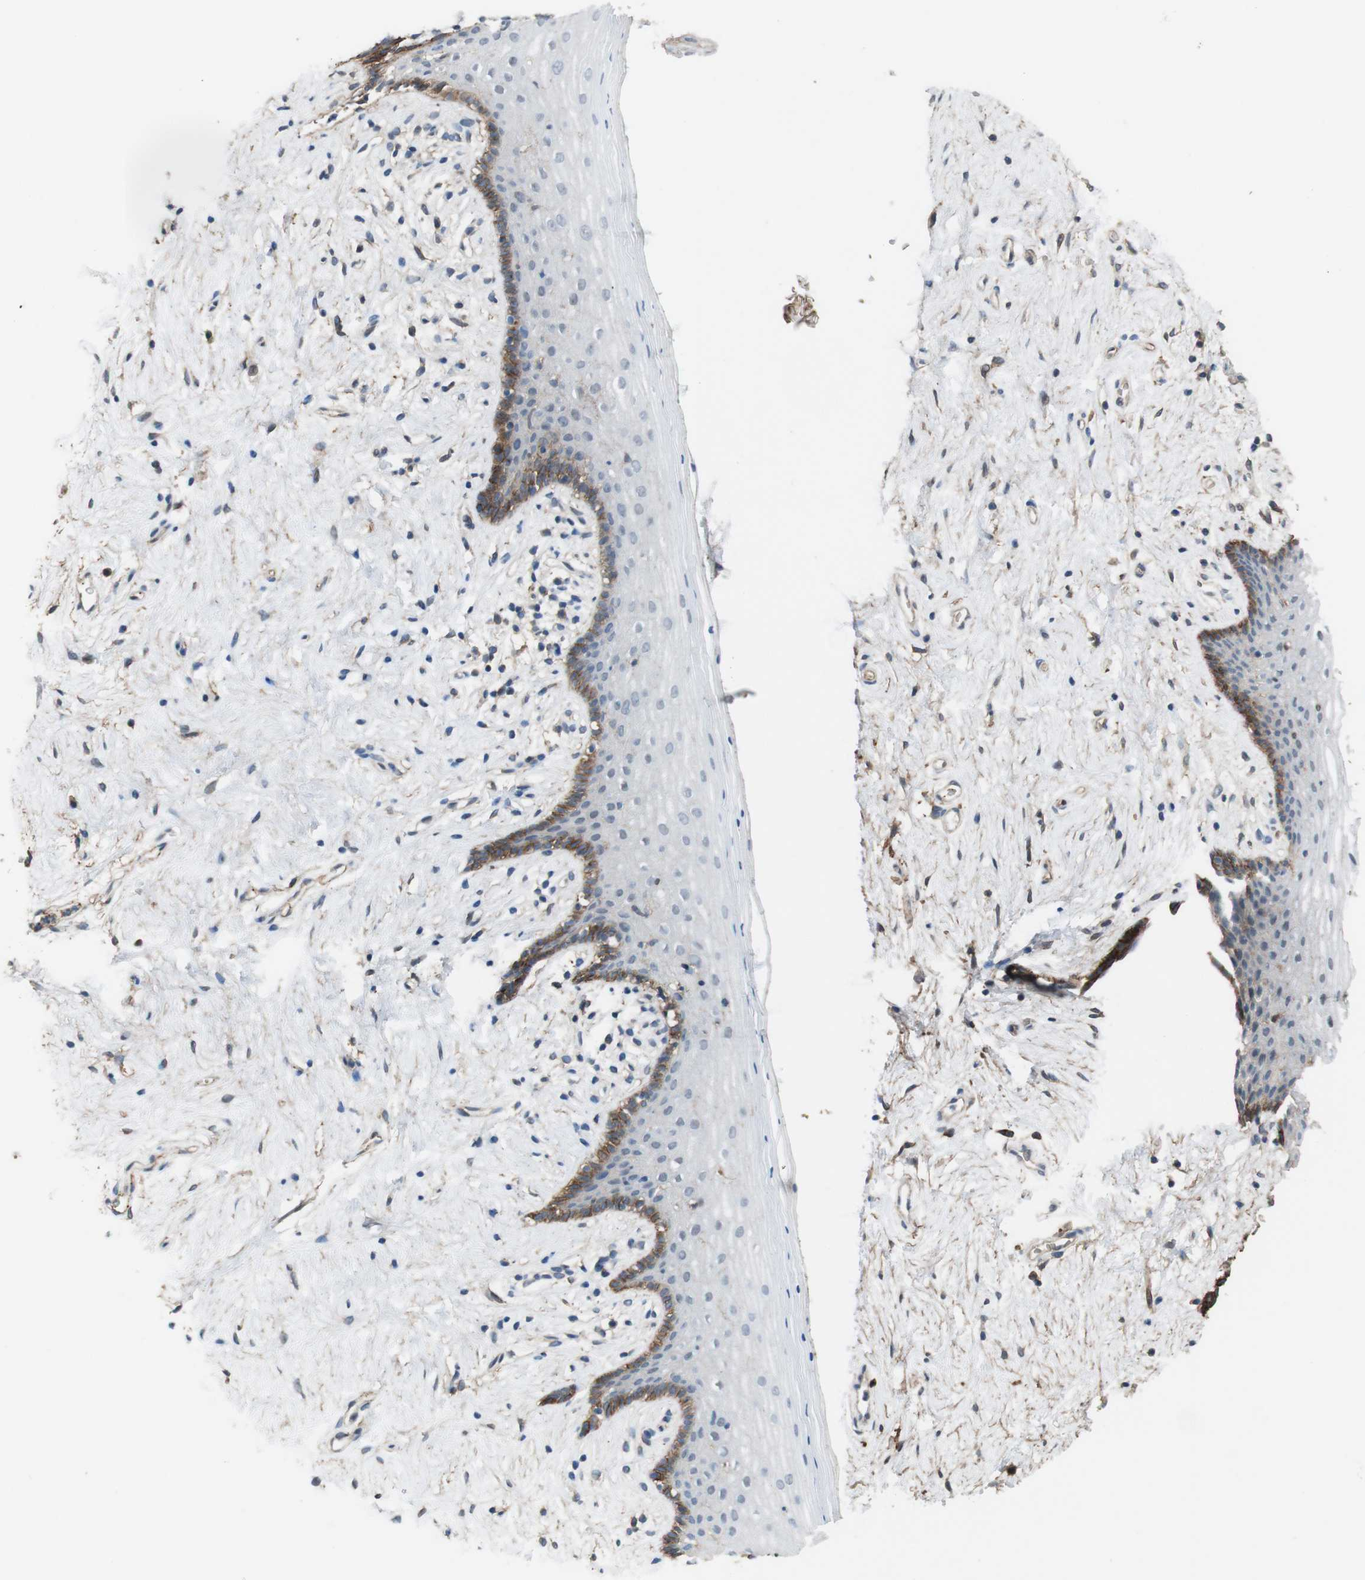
{"staining": {"intensity": "moderate", "quantity": "<25%", "location": "cytoplasmic/membranous"}, "tissue": "vagina", "cell_type": "Squamous epithelial cells", "image_type": "normal", "snomed": [{"axis": "morphology", "description": "Normal tissue, NOS"}, {"axis": "topography", "description": "Vagina"}], "caption": "Immunohistochemistry (IHC) of unremarkable human vagina displays low levels of moderate cytoplasmic/membranous staining in about <25% of squamous epithelial cells. The protein of interest is shown in brown color, while the nuclei are stained blue.", "gene": "ATP2B1", "patient": {"sex": "female", "age": 44}}